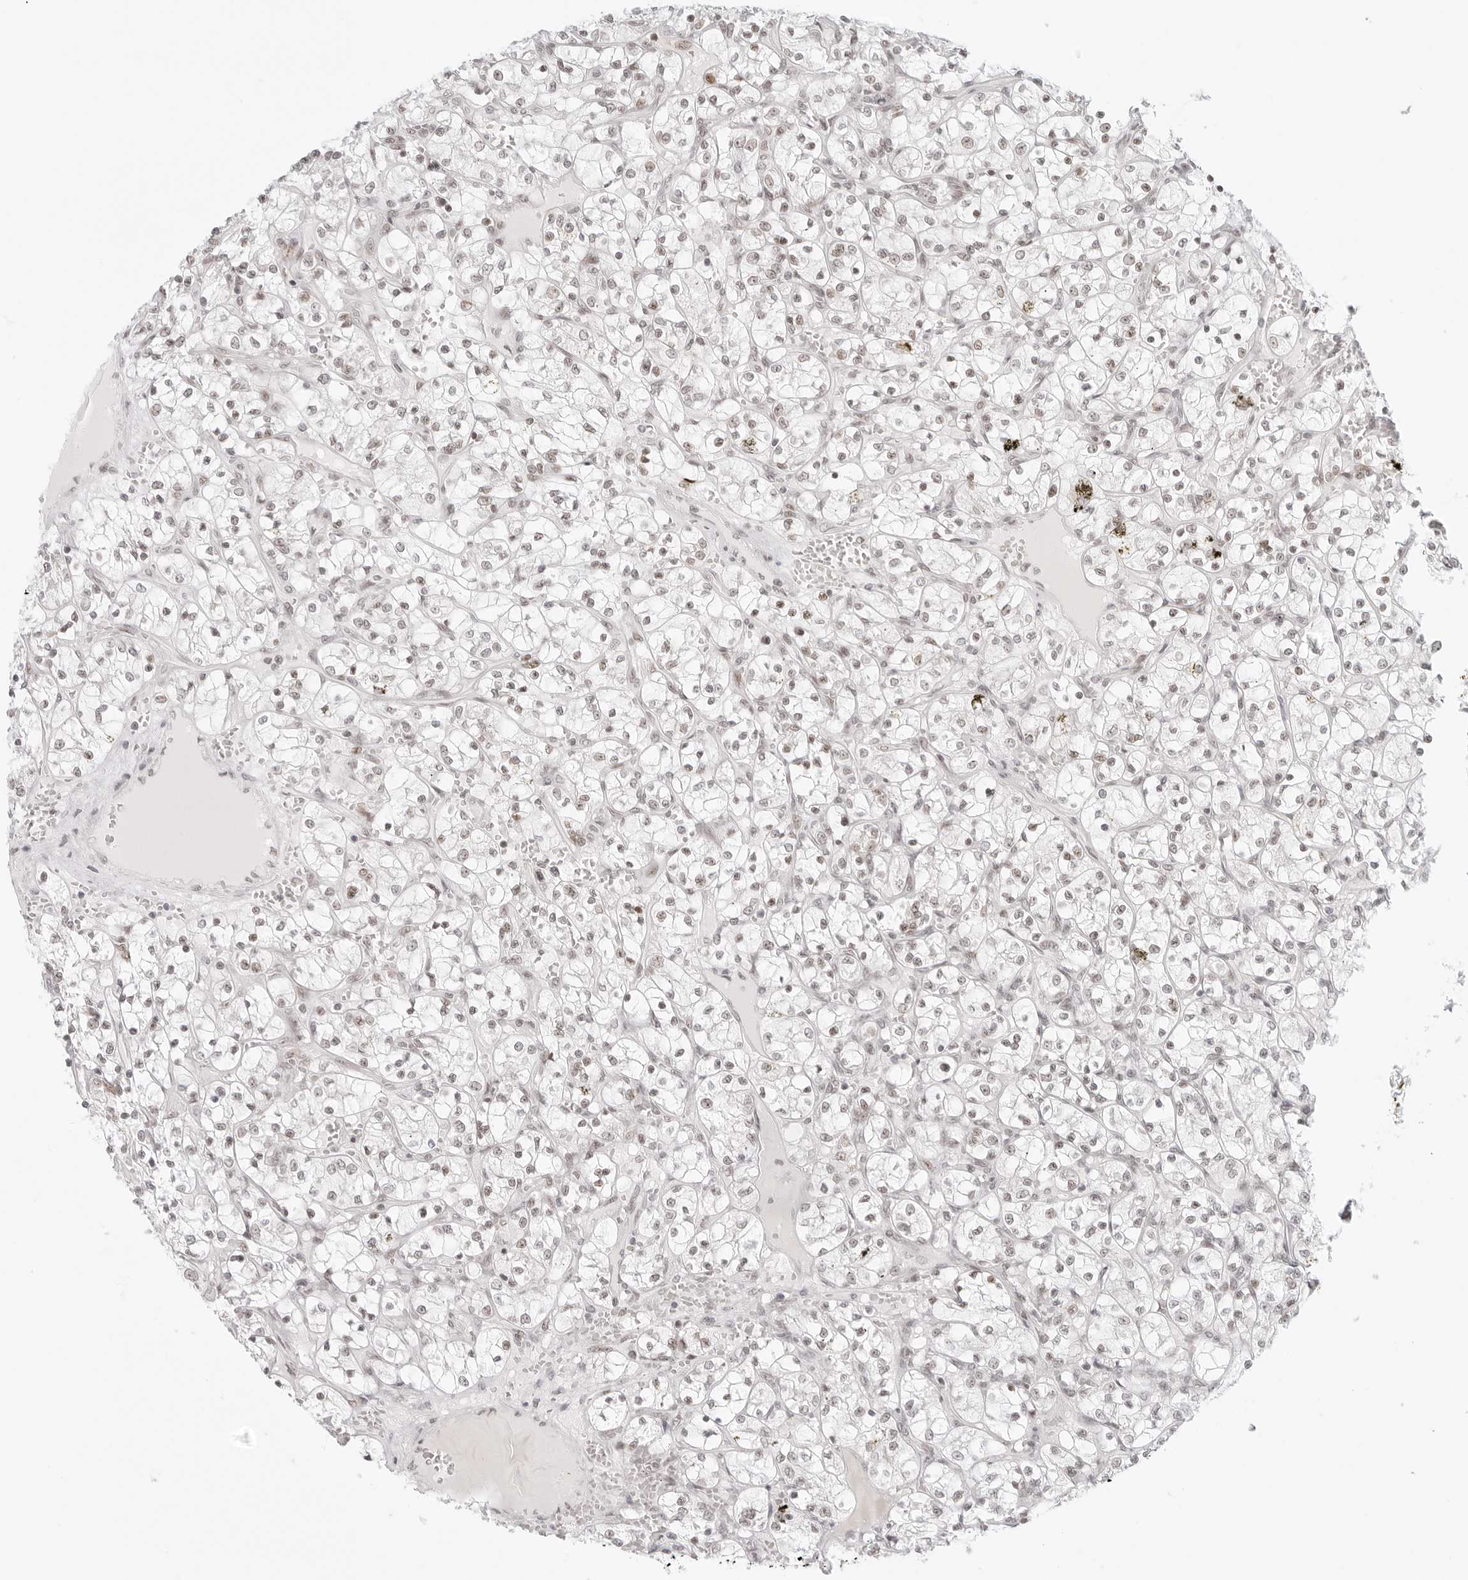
{"staining": {"intensity": "weak", "quantity": "25%-75%", "location": "nuclear"}, "tissue": "renal cancer", "cell_type": "Tumor cells", "image_type": "cancer", "snomed": [{"axis": "morphology", "description": "Adenocarcinoma, NOS"}, {"axis": "topography", "description": "Kidney"}], "caption": "This image shows renal adenocarcinoma stained with IHC to label a protein in brown. The nuclear of tumor cells show weak positivity for the protein. Nuclei are counter-stained blue.", "gene": "RCC1", "patient": {"sex": "female", "age": 69}}